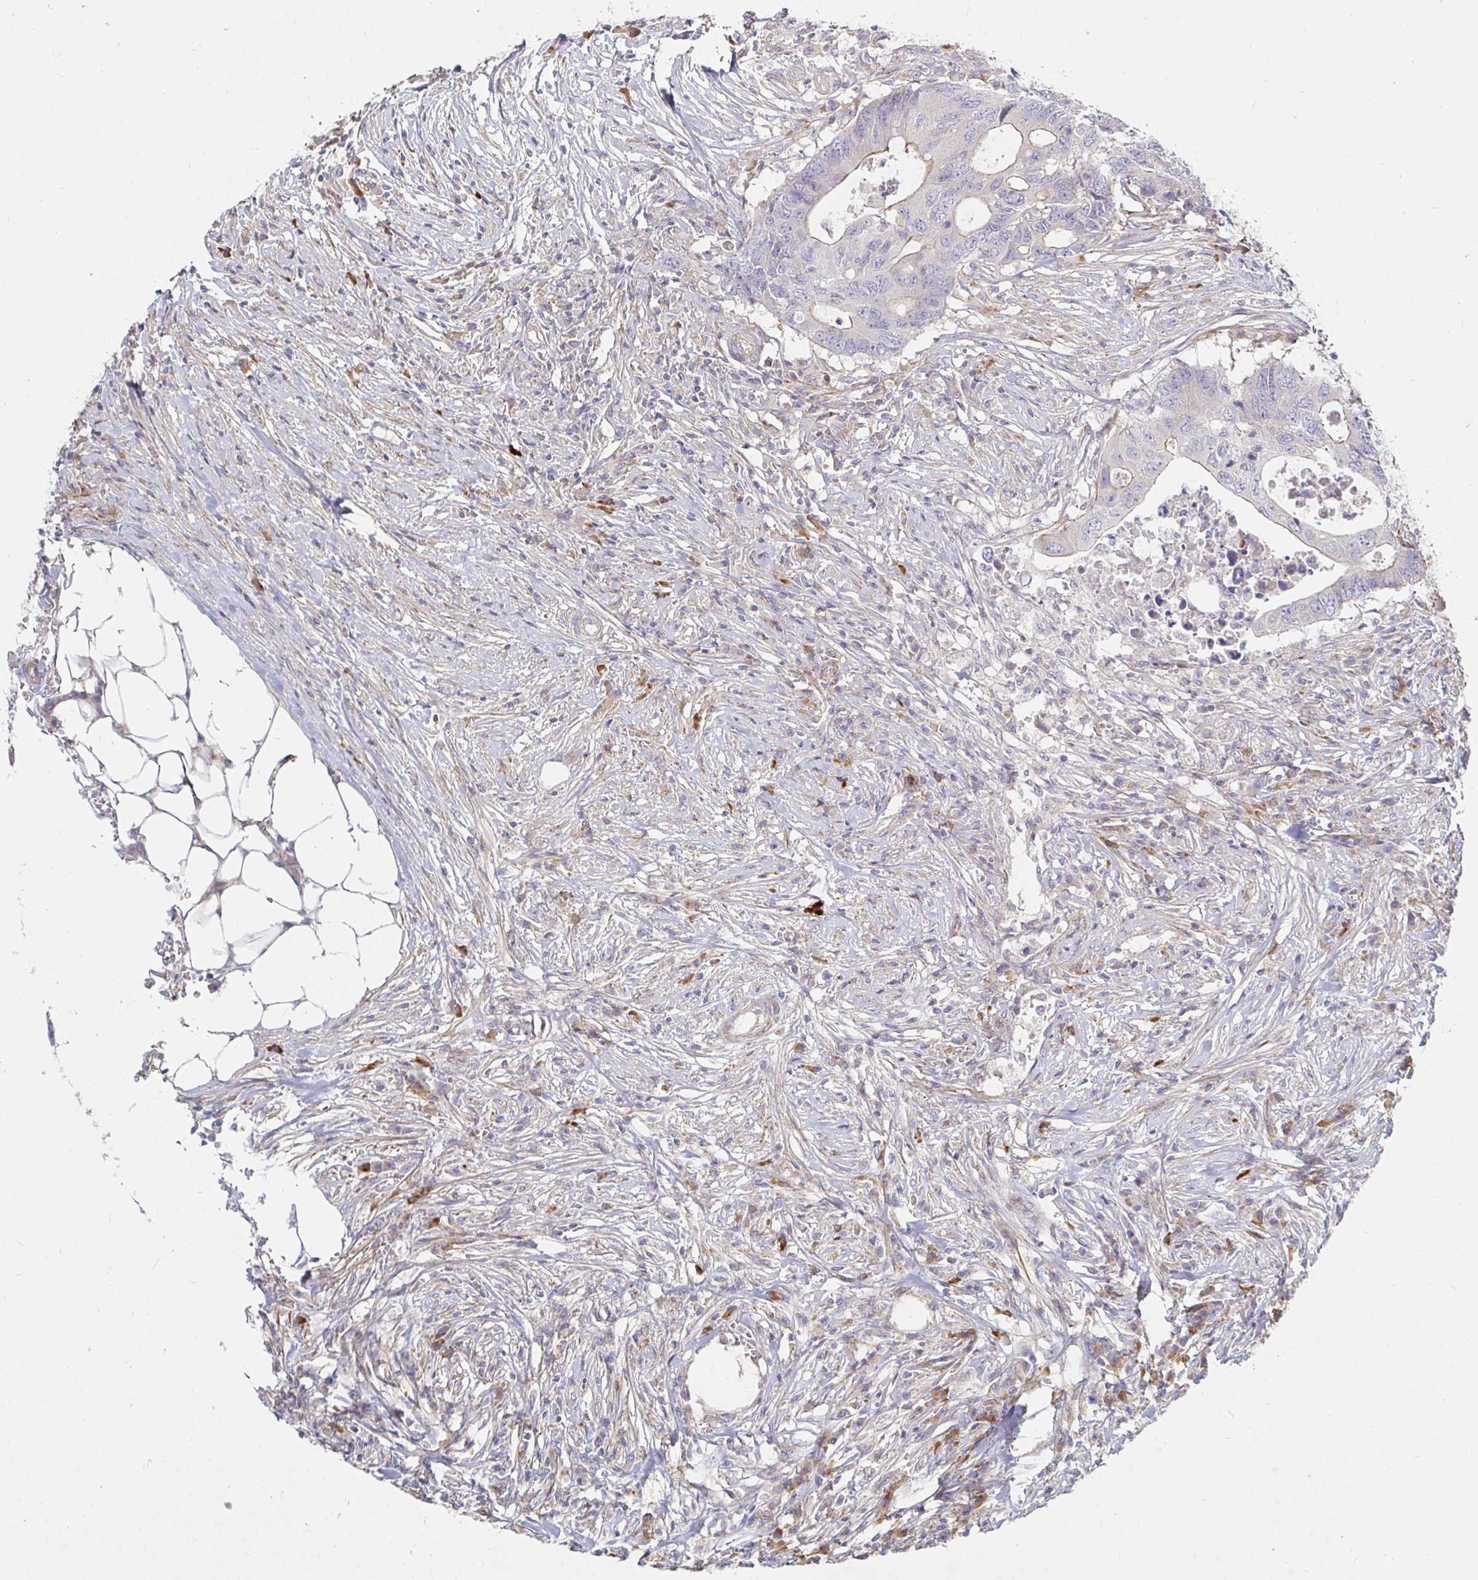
{"staining": {"intensity": "weak", "quantity": "<25%", "location": "cytoplasmic/membranous"}, "tissue": "colorectal cancer", "cell_type": "Tumor cells", "image_type": "cancer", "snomed": [{"axis": "morphology", "description": "Adenocarcinoma, NOS"}, {"axis": "topography", "description": "Colon"}], "caption": "The immunohistochemistry (IHC) image has no significant staining in tumor cells of colorectal cancer tissue.", "gene": "SSH2", "patient": {"sex": "male", "age": 71}}